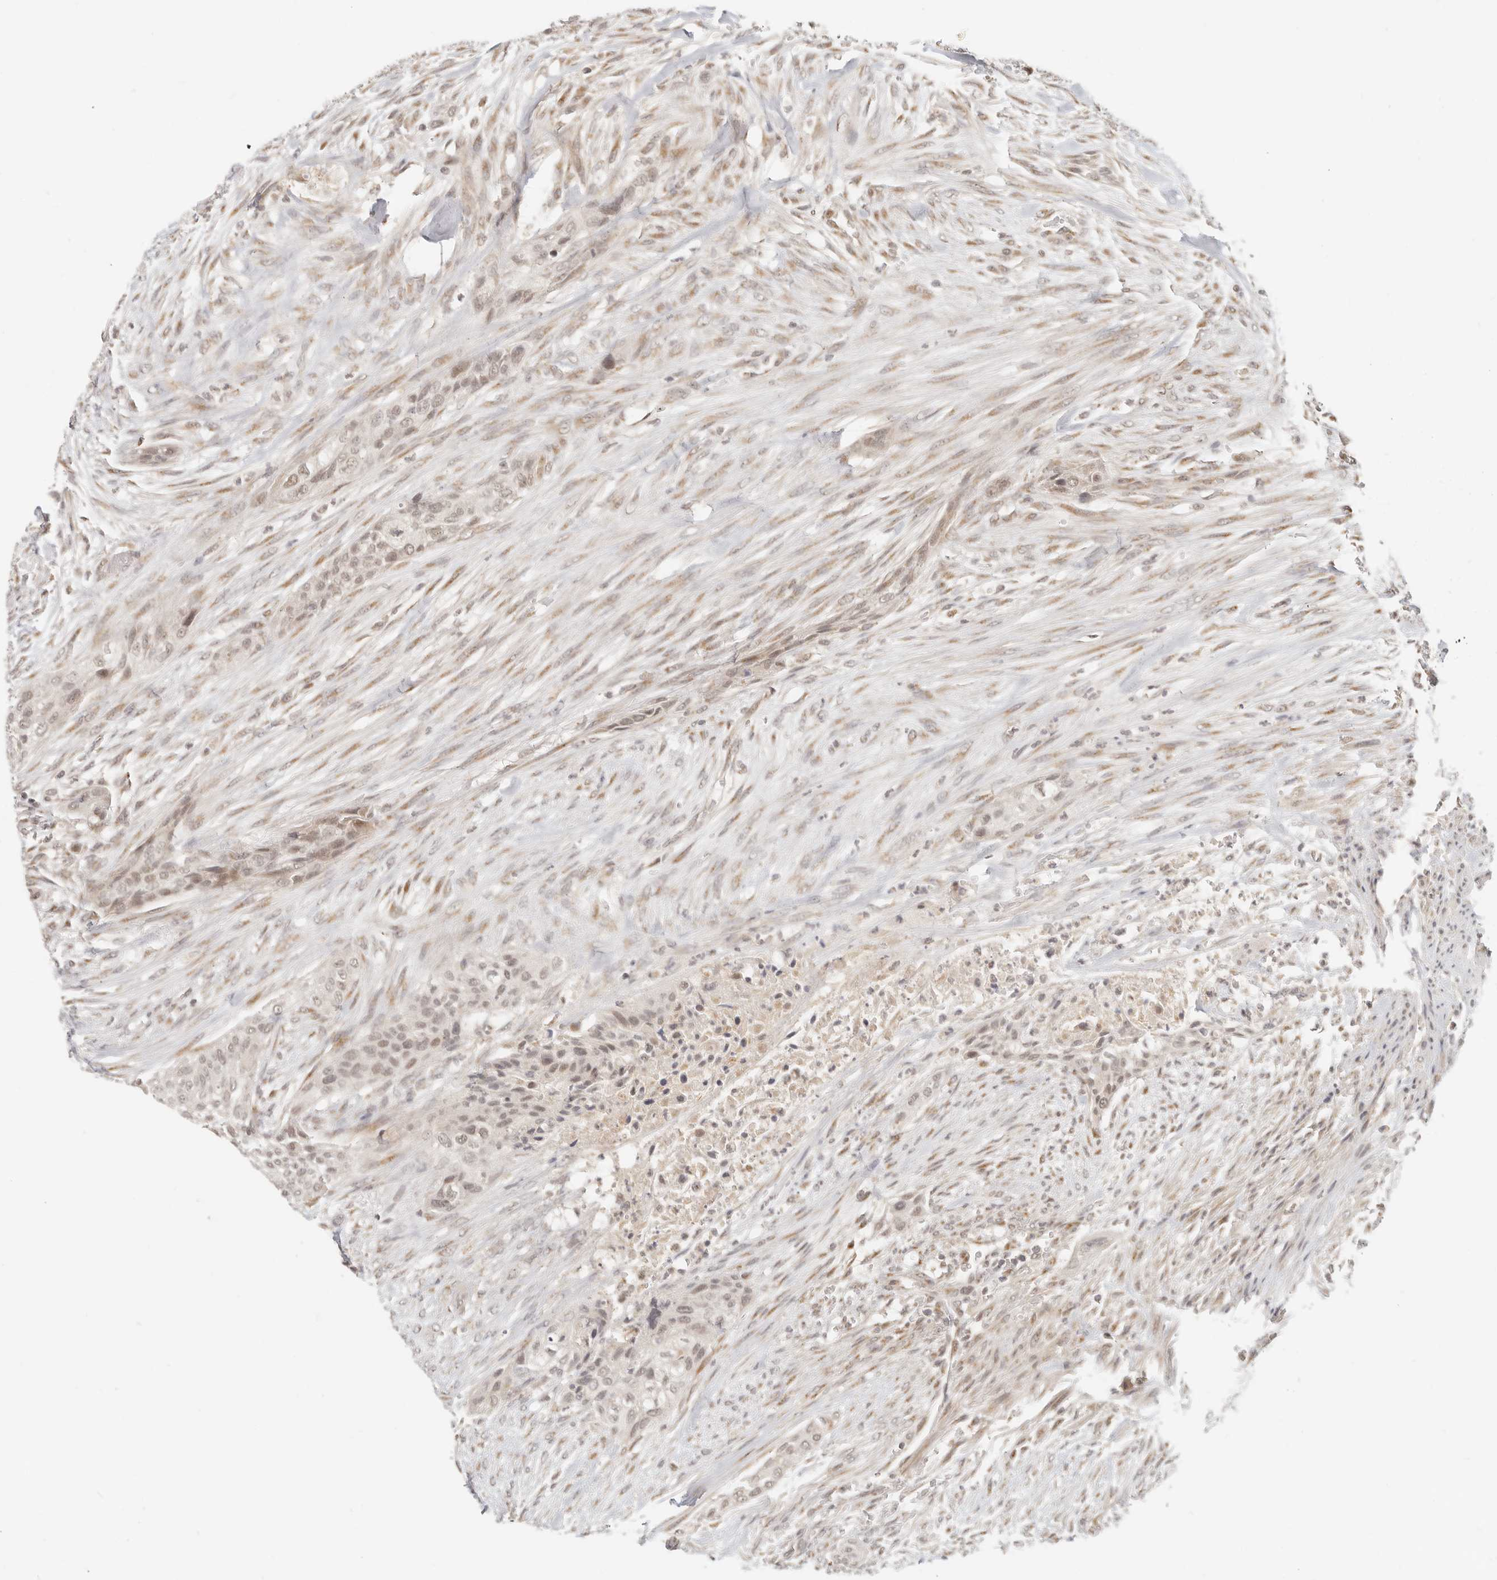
{"staining": {"intensity": "weak", "quantity": ">75%", "location": "nuclear"}, "tissue": "urothelial cancer", "cell_type": "Tumor cells", "image_type": "cancer", "snomed": [{"axis": "morphology", "description": "Urothelial carcinoma, High grade"}, {"axis": "topography", "description": "Urinary bladder"}], "caption": "A brown stain labels weak nuclear expression of a protein in urothelial cancer tumor cells.", "gene": "INTS11", "patient": {"sex": "male", "age": 35}}